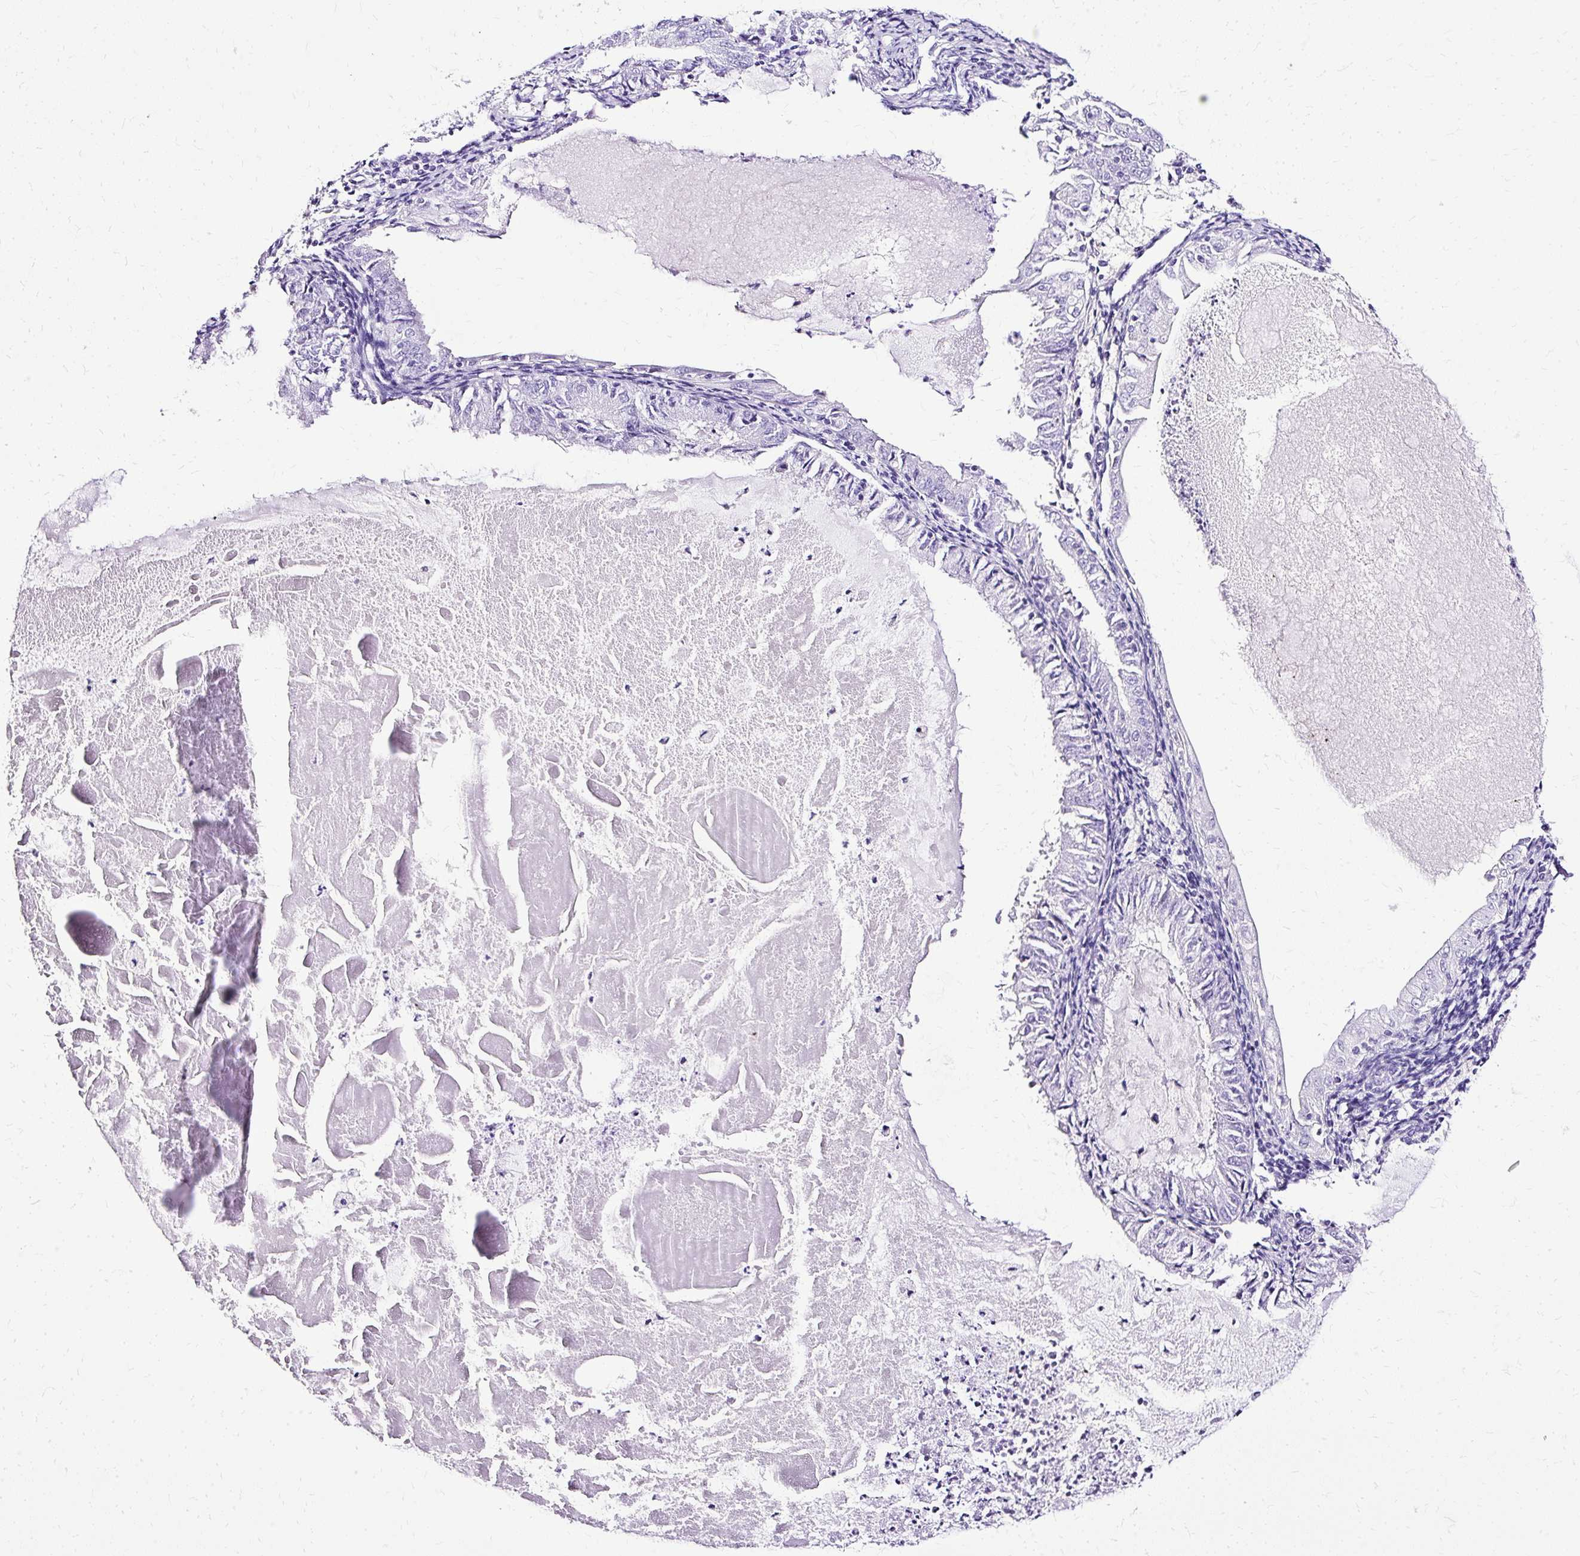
{"staining": {"intensity": "negative", "quantity": "none", "location": "none"}, "tissue": "endometrial cancer", "cell_type": "Tumor cells", "image_type": "cancer", "snomed": [{"axis": "morphology", "description": "Adenocarcinoma, NOS"}, {"axis": "topography", "description": "Endometrium"}], "caption": "DAB immunohistochemical staining of endometrial cancer reveals no significant expression in tumor cells.", "gene": "SLC8A2", "patient": {"sex": "female", "age": 57}}